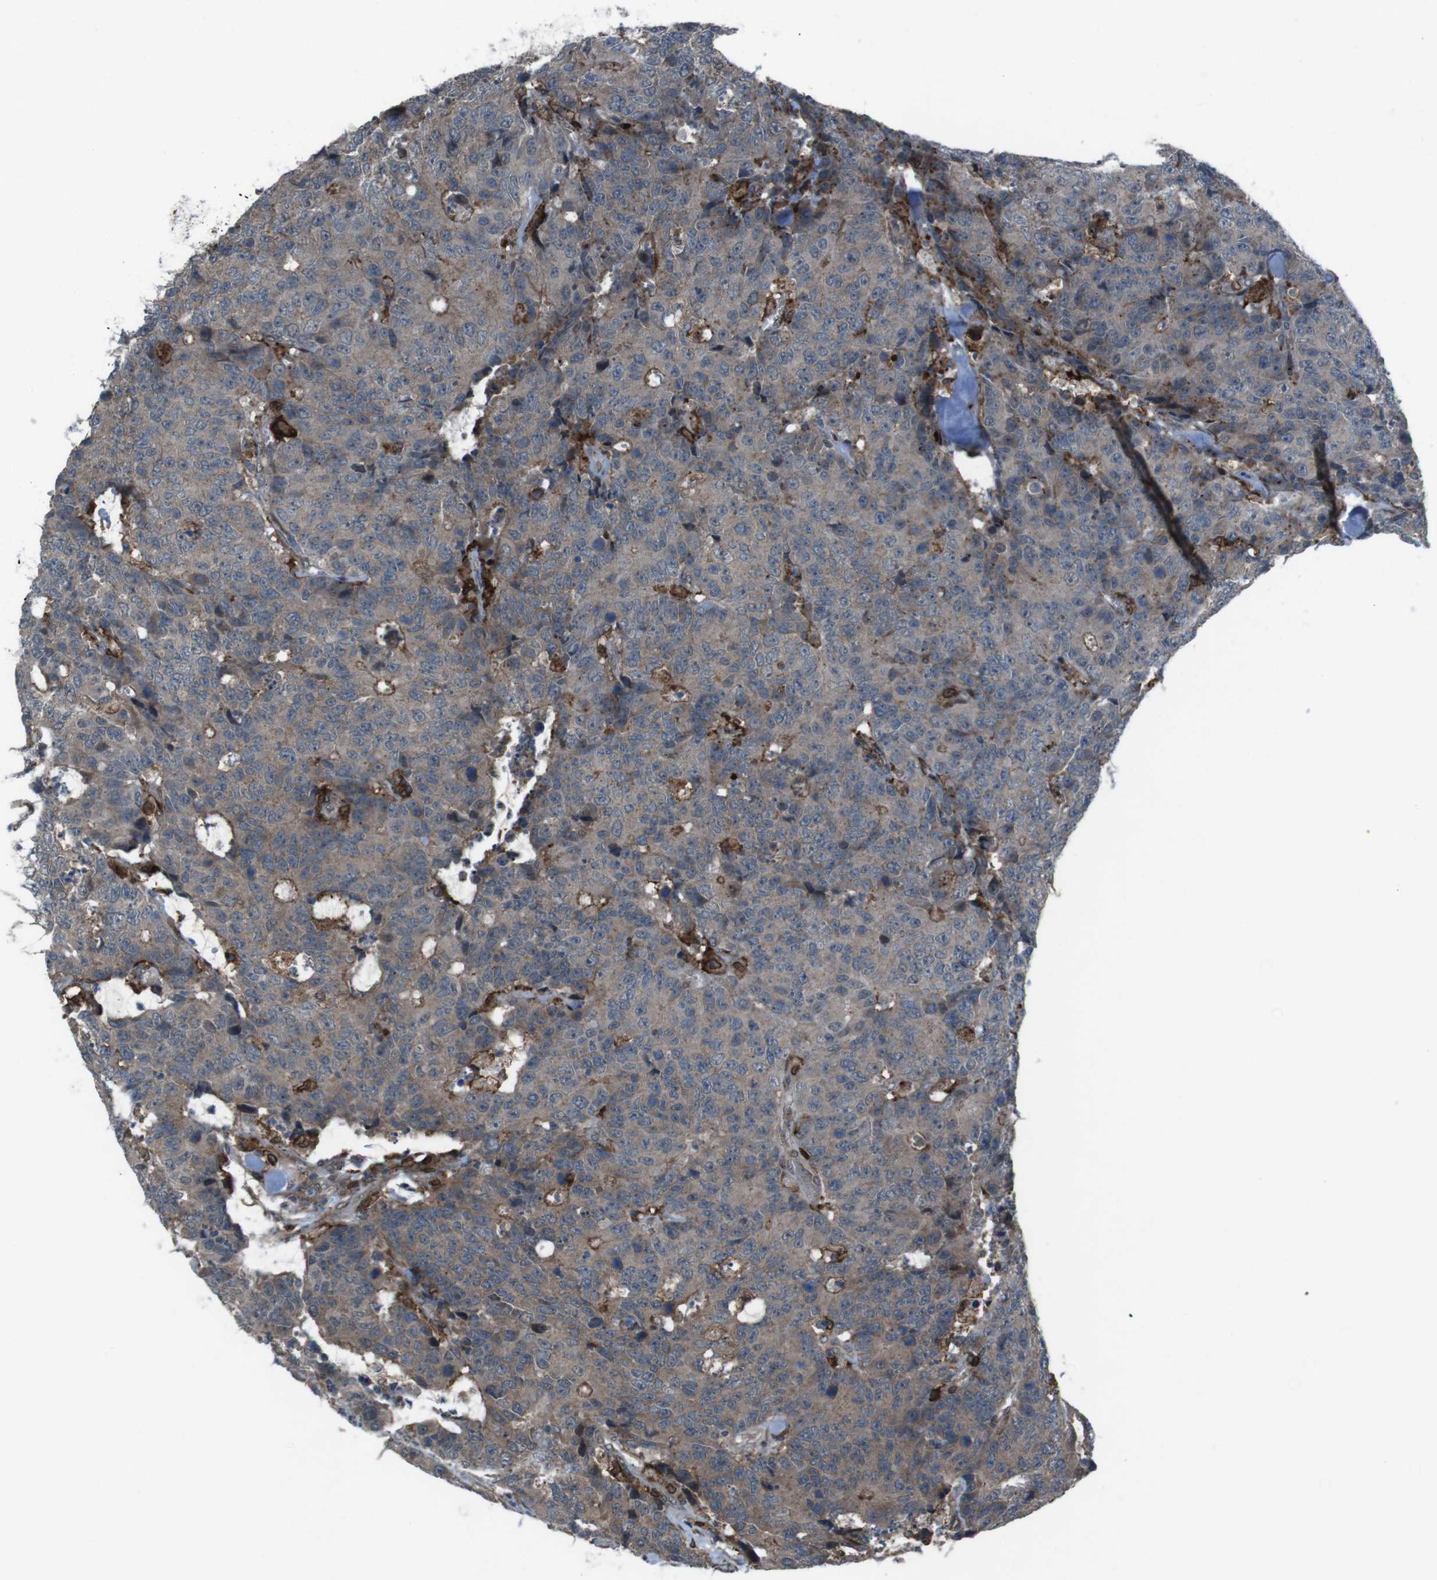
{"staining": {"intensity": "weak", "quantity": ">75%", "location": "cytoplasmic/membranous"}, "tissue": "colorectal cancer", "cell_type": "Tumor cells", "image_type": "cancer", "snomed": [{"axis": "morphology", "description": "Adenocarcinoma, NOS"}, {"axis": "topography", "description": "Colon"}], "caption": "There is low levels of weak cytoplasmic/membranous expression in tumor cells of colorectal adenocarcinoma, as demonstrated by immunohistochemical staining (brown color).", "gene": "GDF10", "patient": {"sex": "female", "age": 86}}